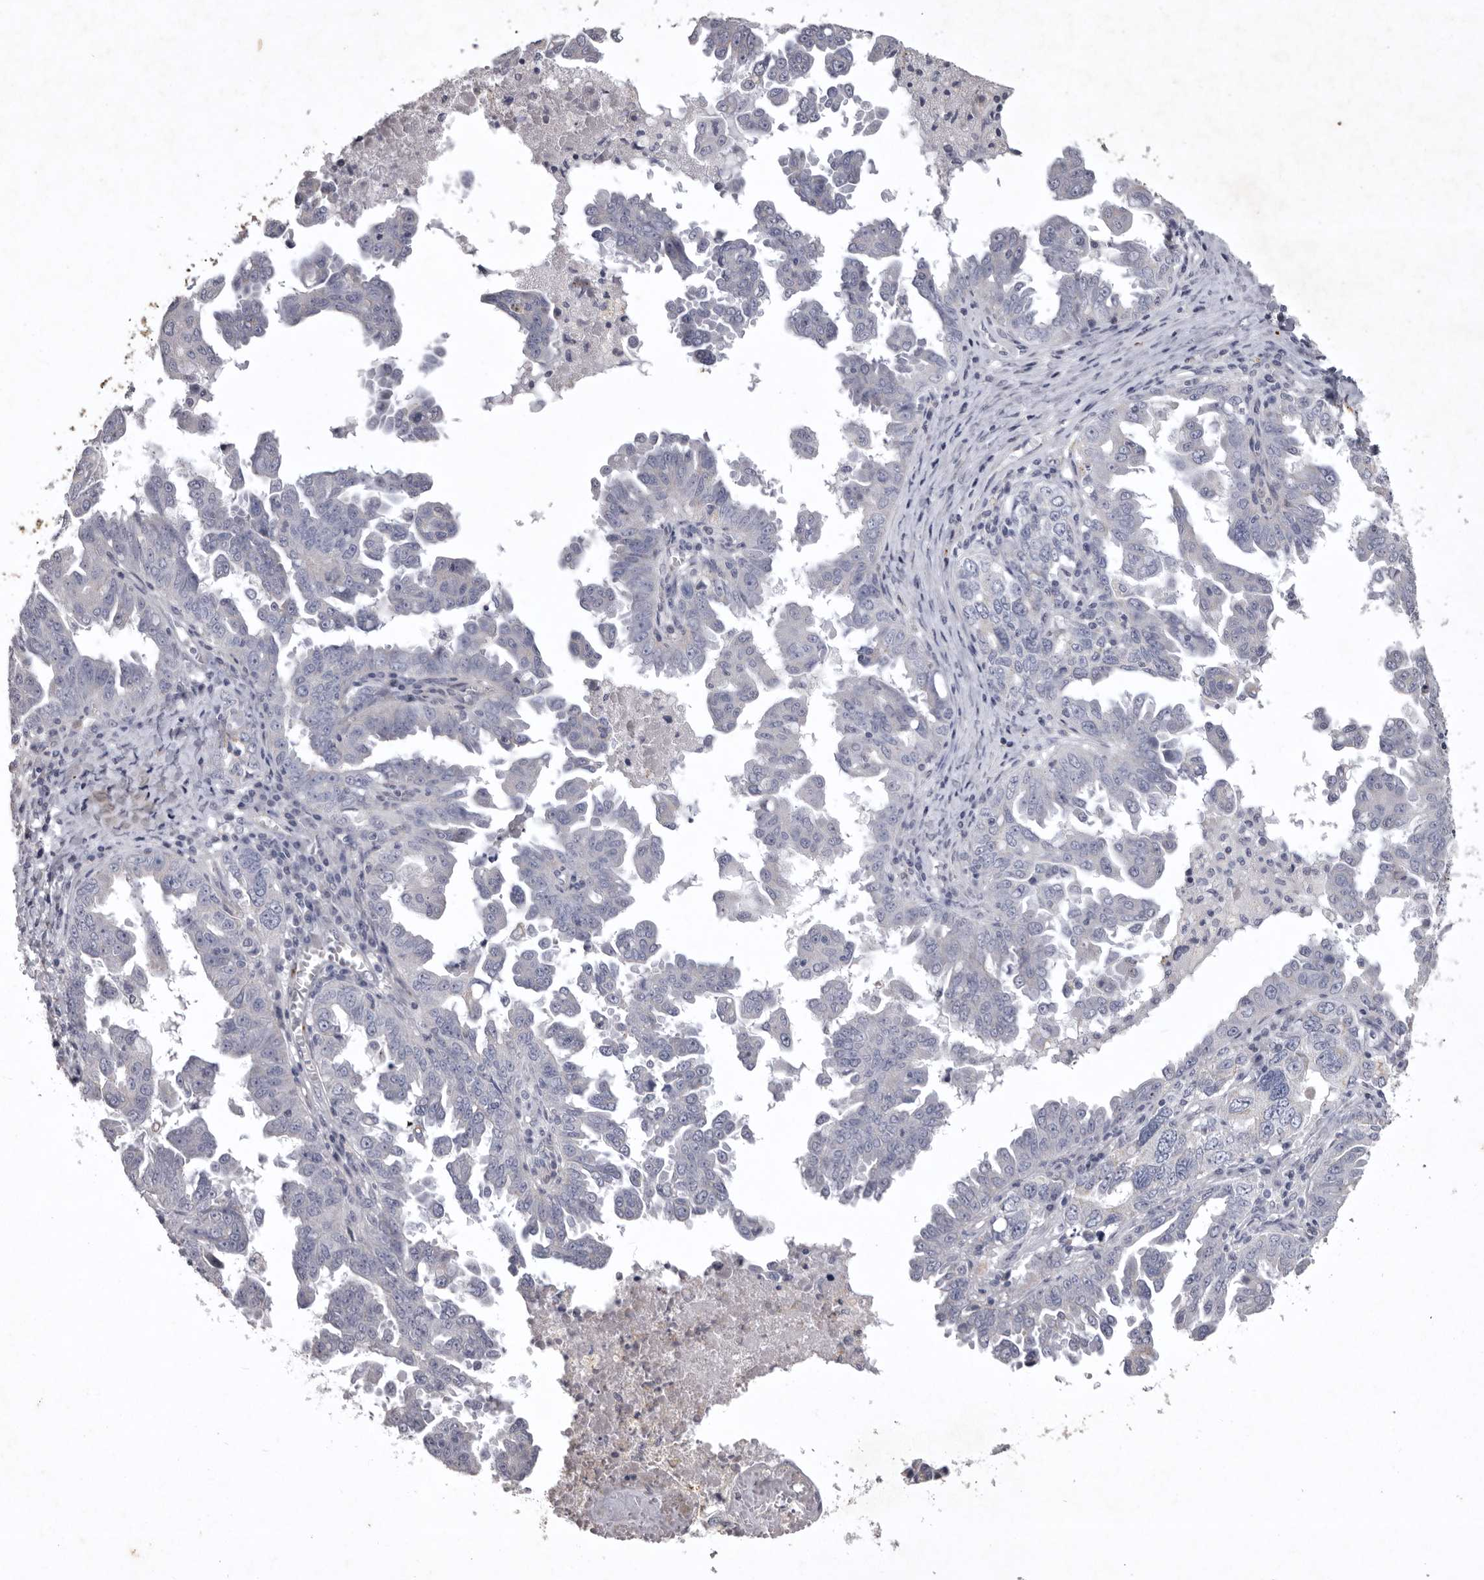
{"staining": {"intensity": "negative", "quantity": "none", "location": "none"}, "tissue": "ovarian cancer", "cell_type": "Tumor cells", "image_type": "cancer", "snomed": [{"axis": "morphology", "description": "Carcinoma, endometroid"}, {"axis": "topography", "description": "Ovary"}], "caption": "This photomicrograph is of endometroid carcinoma (ovarian) stained with immunohistochemistry (IHC) to label a protein in brown with the nuclei are counter-stained blue. There is no staining in tumor cells.", "gene": "NKAIN4", "patient": {"sex": "female", "age": 62}}